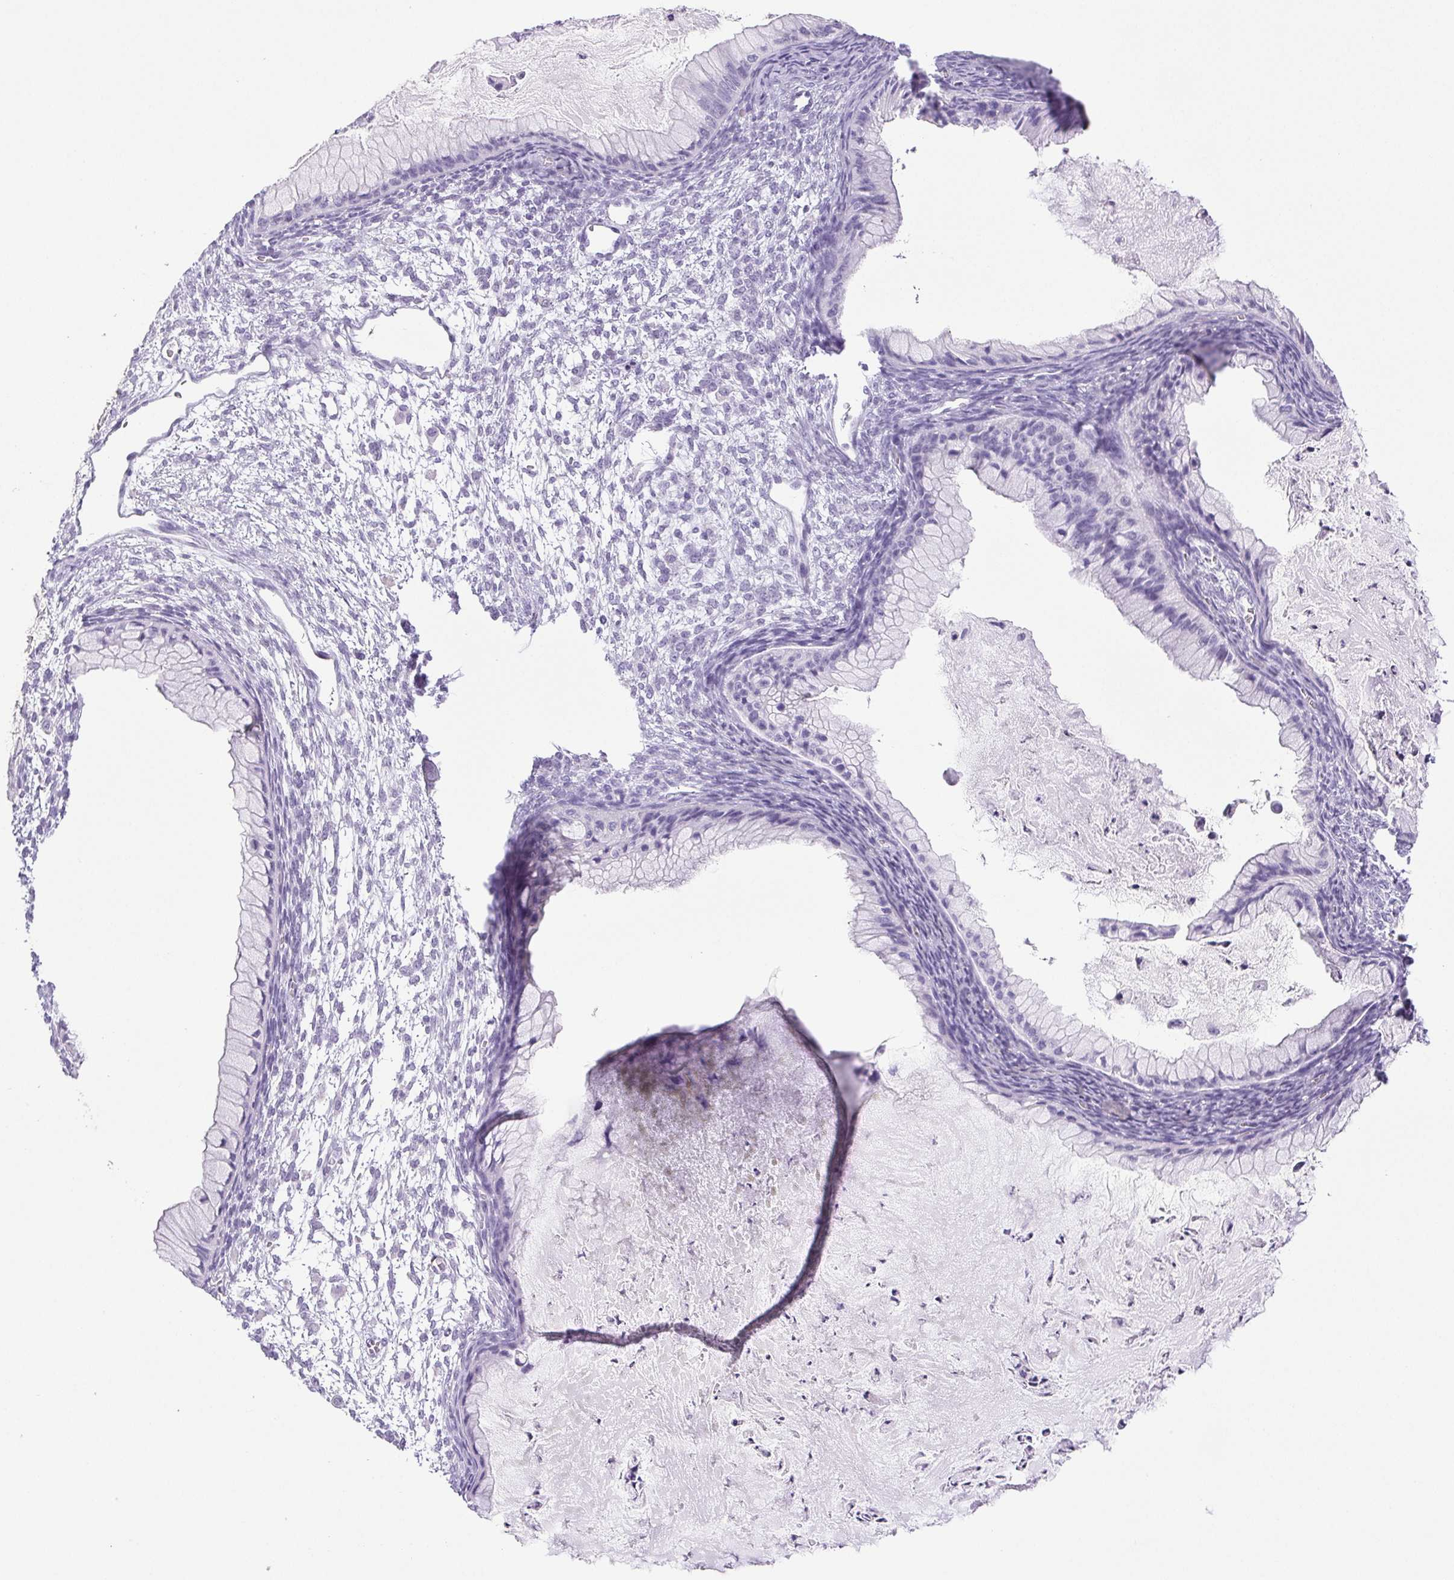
{"staining": {"intensity": "negative", "quantity": "none", "location": "none"}, "tissue": "ovarian cancer", "cell_type": "Tumor cells", "image_type": "cancer", "snomed": [{"axis": "morphology", "description": "Cystadenocarcinoma, mucinous, NOS"}, {"axis": "topography", "description": "Ovary"}], "caption": "DAB (3,3'-diaminobenzidine) immunohistochemical staining of human ovarian cancer (mucinous cystadenocarcinoma) displays no significant expression in tumor cells.", "gene": "HLA-G", "patient": {"sex": "female", "age": 72}}